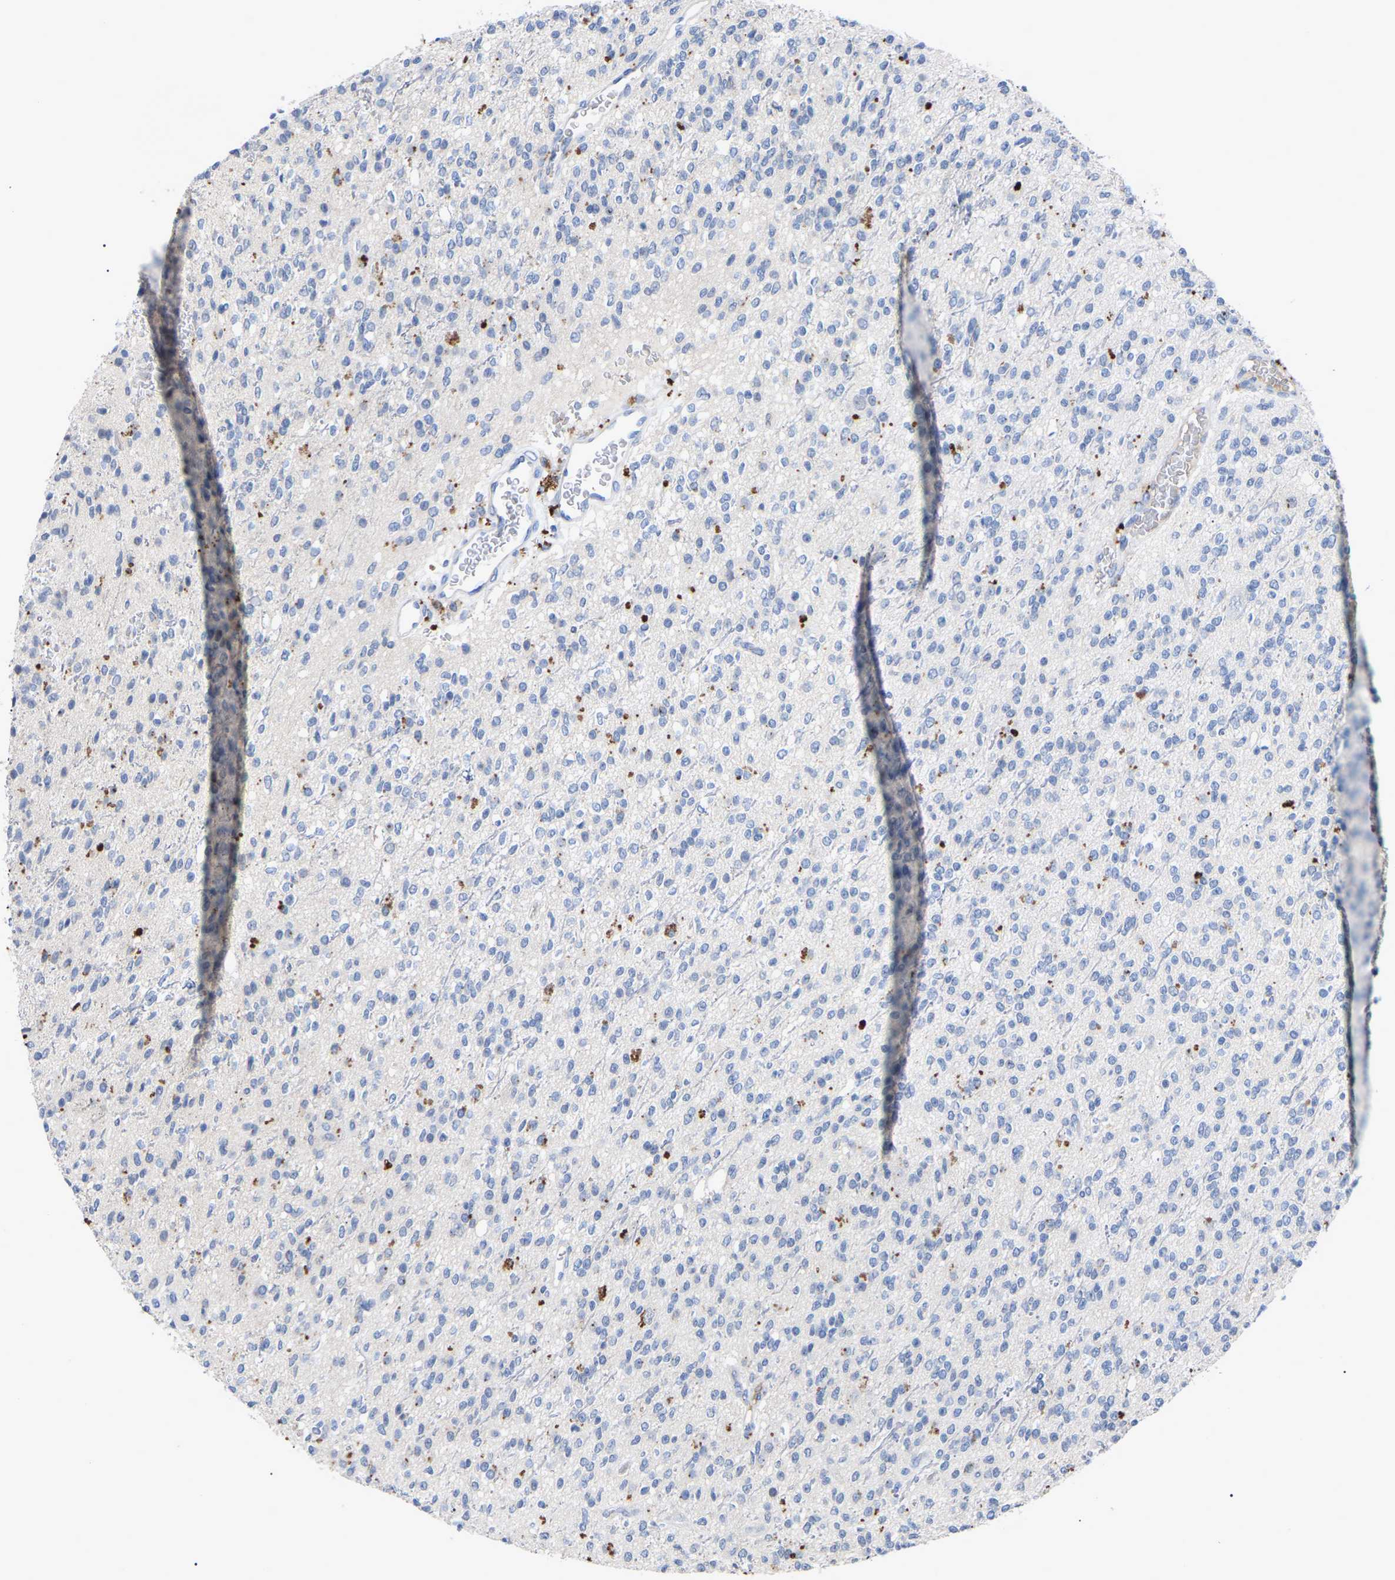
{"staining": {"intensity": "negative", "quantity": "none", "location": "none"}, "tissue": "glioma", "cell_type": "Tumor cells", "image_type": "cancer", "snomed": [{"axis": "morphology", "description": "Glioma, malignant, High grade"}, {"axis": "topography", "description": "Brain"}], "caption": "DAB immunohistochemical staining of human malignant high-grade glioma reveals no significant staining in tumor cells. The staining was performed using DAB (3,3'-diaminobenzidine) to visualize the protein expression in brown, while the nuclei were stained in blue with hematoxylin (Magnification: 20x).", "gene": "SMPD2", "patient": {"sex": "male", "age": 34}}